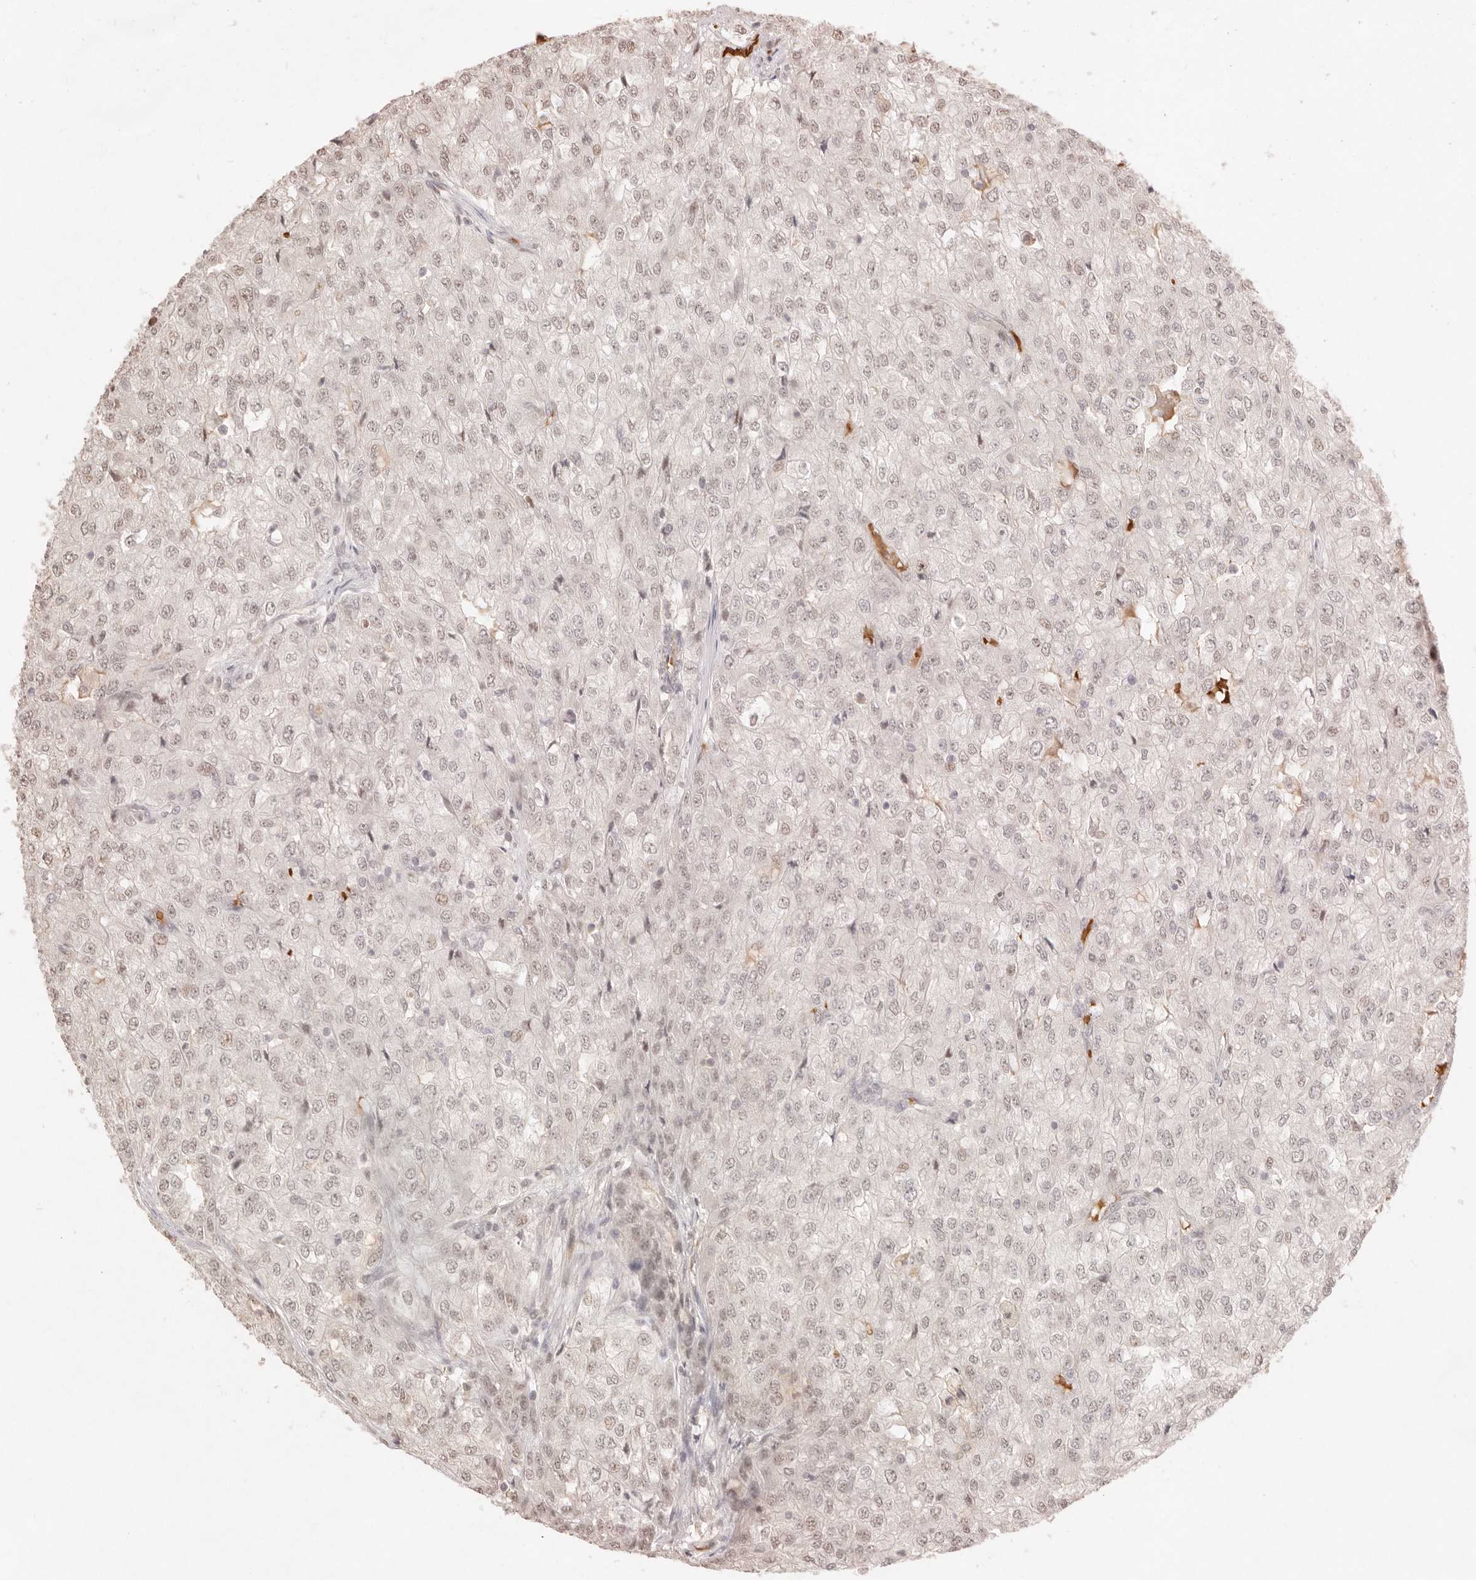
{"staining": {"intensity": "weak", "quantity": ">75%", "location": "nuclear"}, "tissue": "renal cancer", "cell_type": "Tumor cells", "image_type": "cancer", "snomed": [{"axis": "morphology", "description": "Adenocarcinoma, NOS"}, {"axis": "topography", "description": "Kidney"}], "caption": "DAB (3,3'-diaminobenzidine) immunohistochemical staining of human renal adenocarcinoma reveals weak nuclear protein positivity in about >75% of tumor cells.", "gene": "MEP1A", "patient": {"sex": "female", "age": 54}}